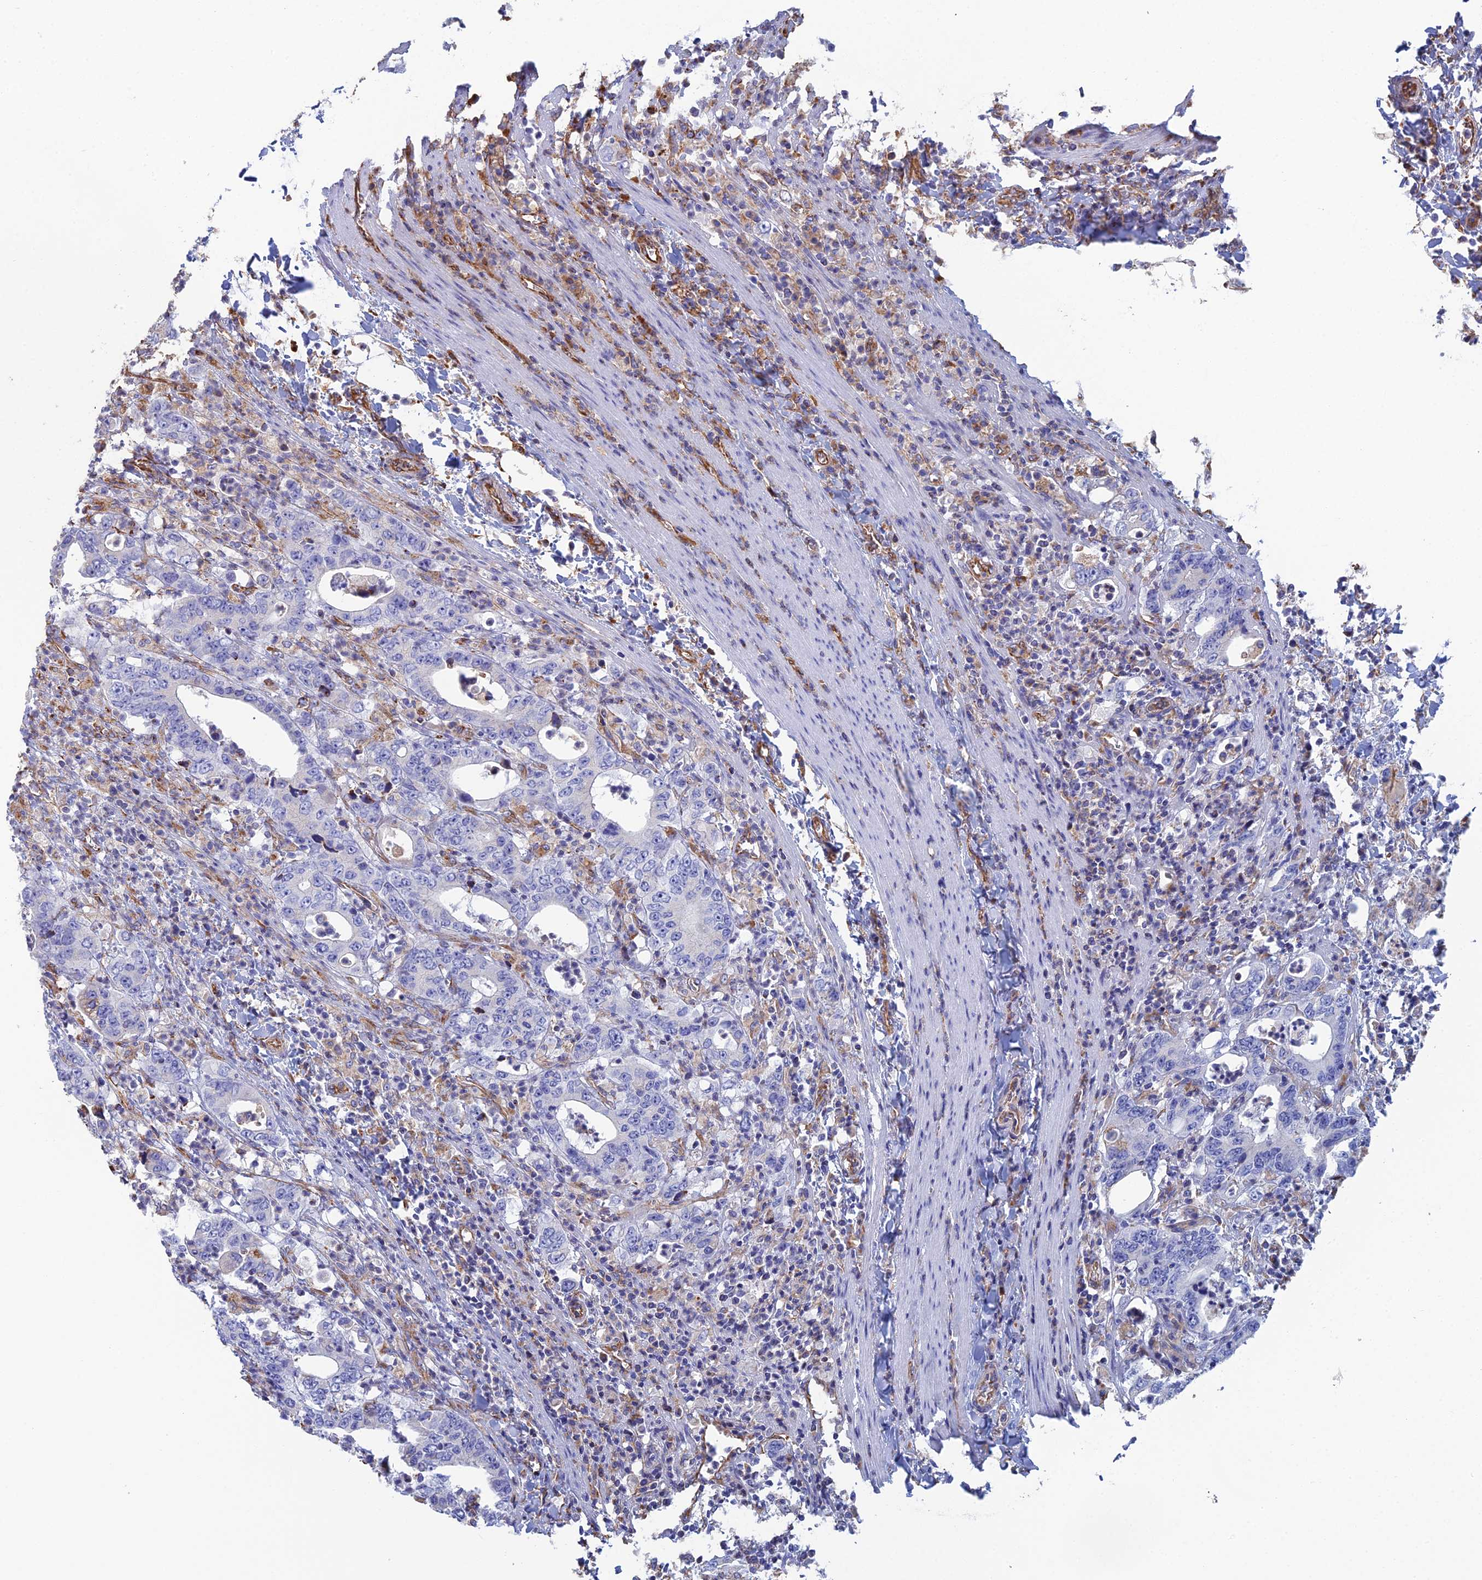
{"staining": {"intensity": "negative", "quantity": "none", "location": "none"}, "tissue": "colorectal cancer", "cell_type": "Tumor cells", "image_type": "cancer", "snomed": [{"axis": "morphology", "description": "Adenocarcinoma, NOS"}, {"axis": "topography", "description": "Colon"}], "caption": "Image shows no significant protein positivity in tumor cells of colorectal adenocarcinoma.", "gene": "CLVS2", "patient": {"sex": "female", "age": 75}}